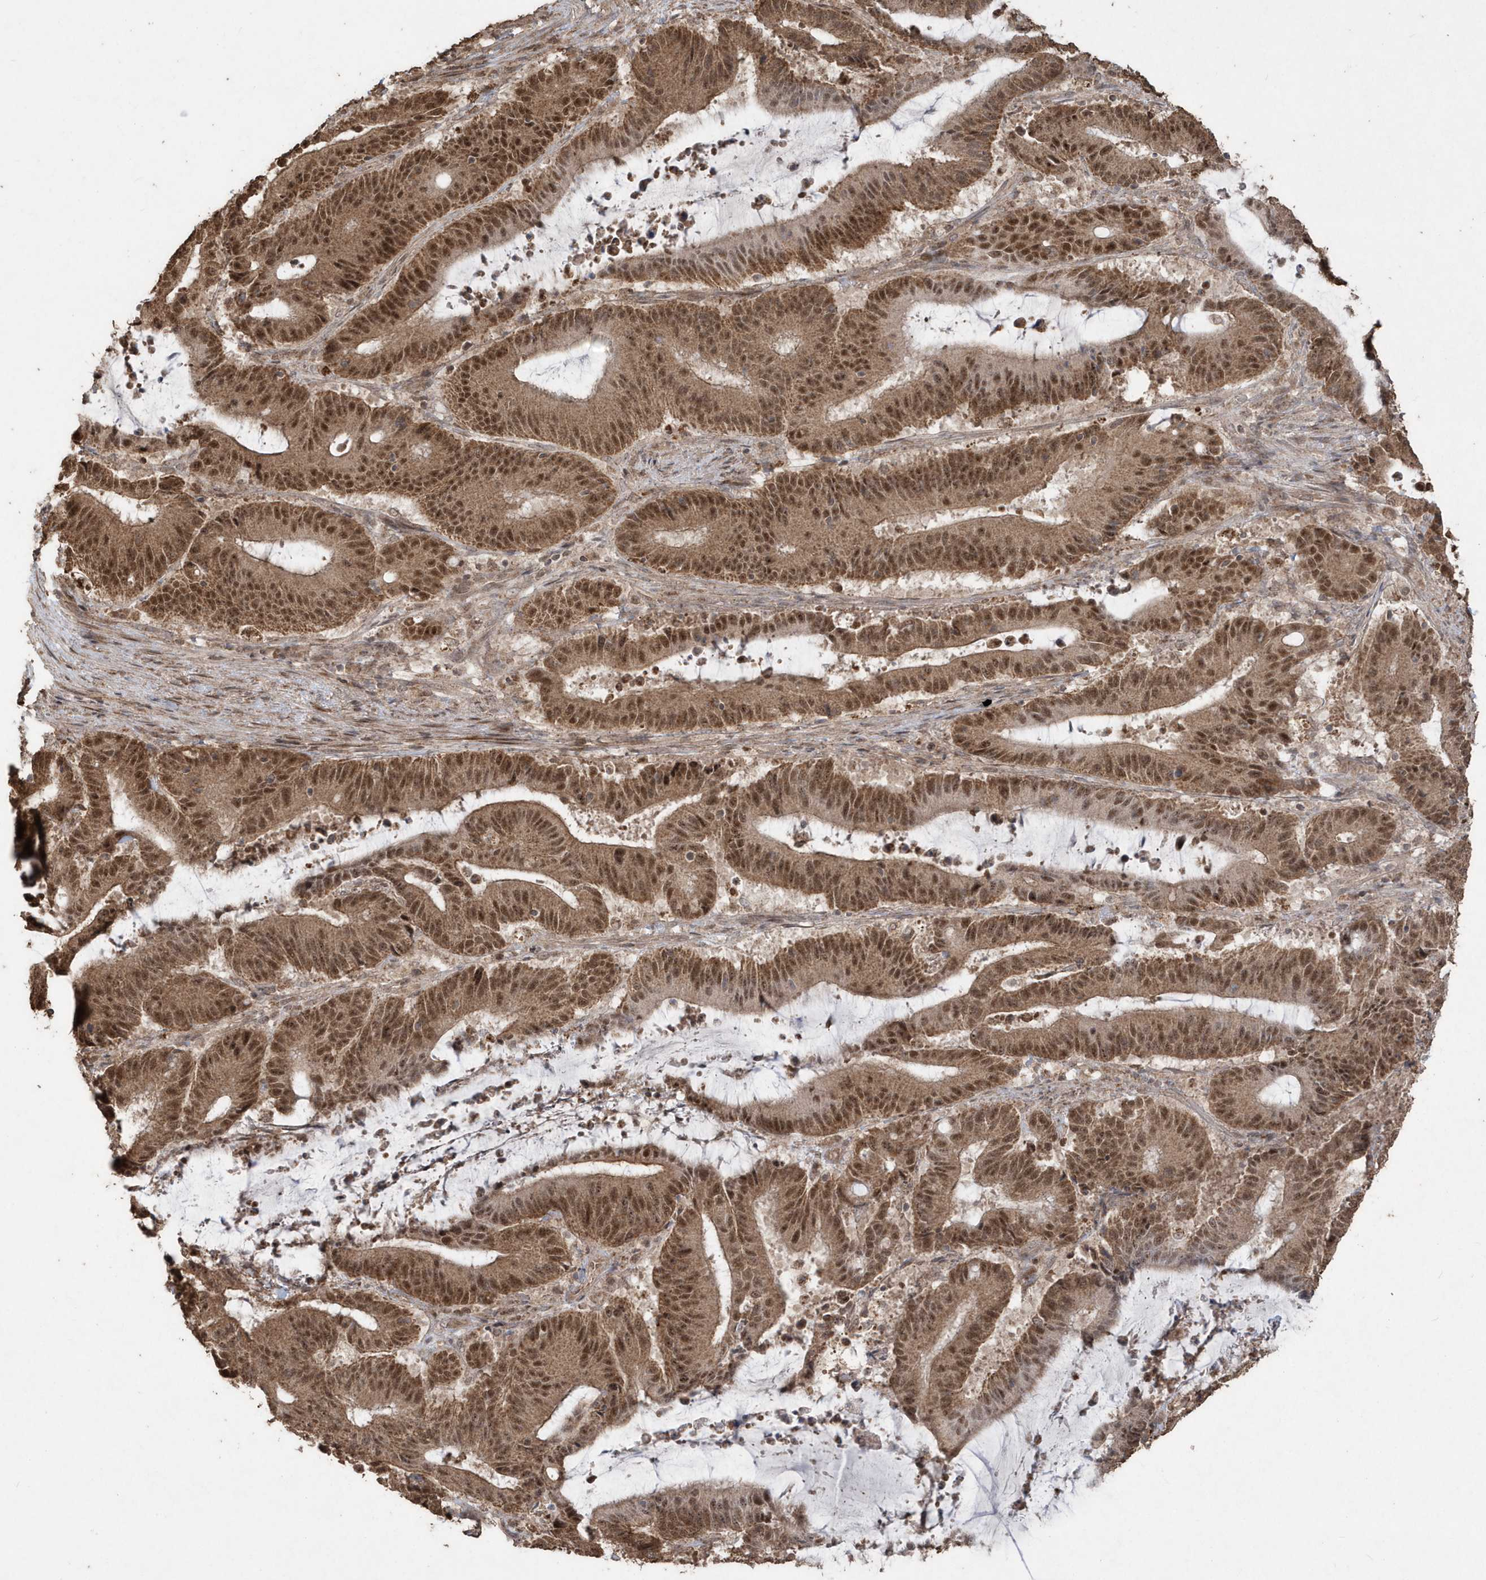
{"staining": {"intensity": "moderate", "quantity": ">75%", "location": "cytoplasmic/membranous,nuclear"}, "tissue": "liver cancer", "cell_type": "Tumor cells", "image_type": "cancer", "snomed": [{"axis": "morphology", "description": "Normal tissue, NOS"}, {"axis": "morphology", "description": "Cholangiocarcinoma"}, {"axis": "topography", "description": "Liver"}, {"axis": "topography", "description": "Peripheral nerve tissue"}], "caption": "Cholangiocarcinoma (liver) tissue demonstrates moderate cytoplasmic/membranous and nuclear expression in approximately >75% of tumor cells, visualized by immunohistochemistry. The protein is stained brown, and the nuclei are stained in blue (DAB IHC with brightfield microscopy, high magnification).", "gene": "PAXBP1", "patient": {"sex": "female", "age": 73}}